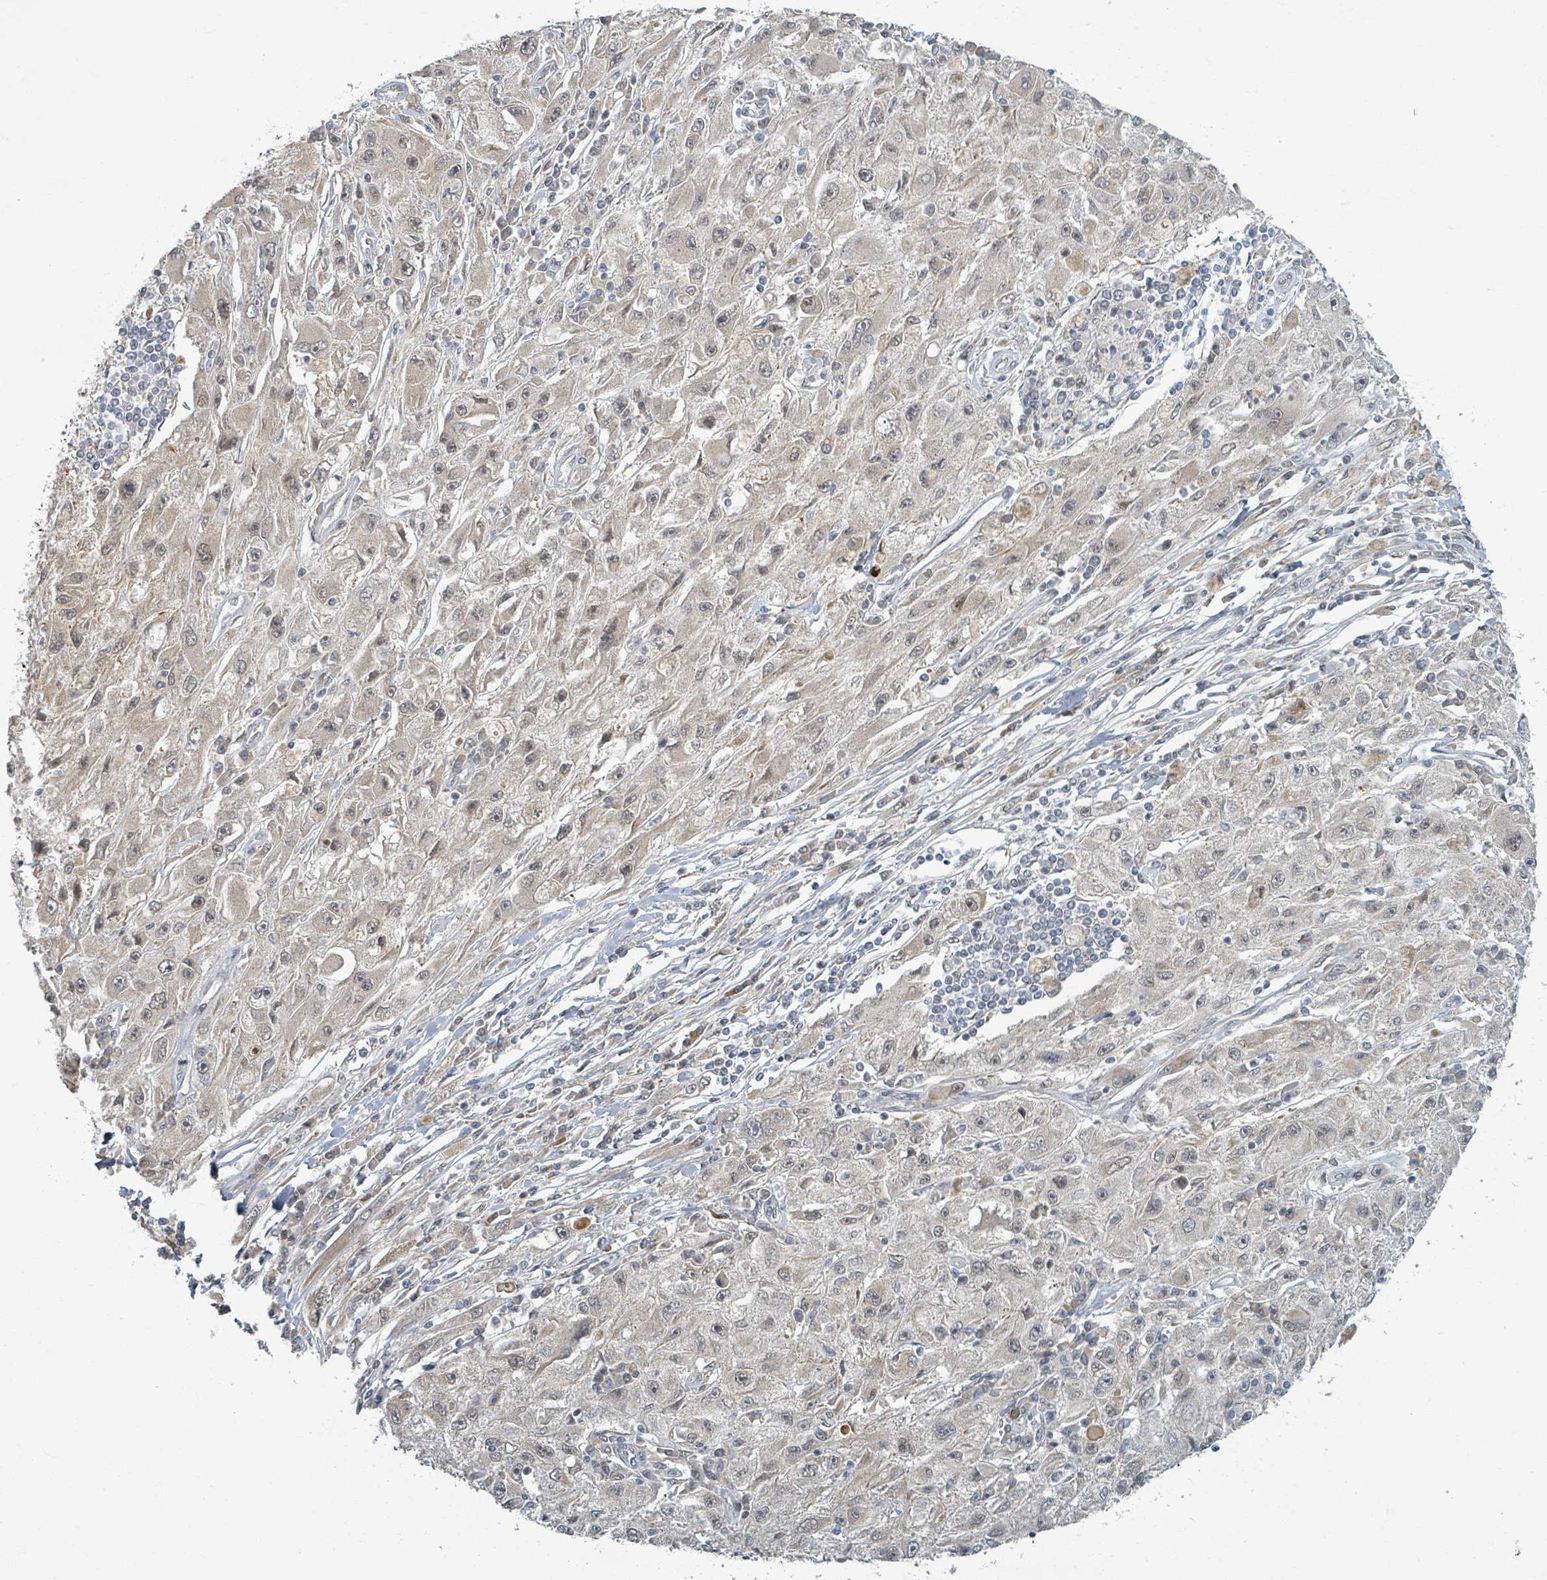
{"staining": {"intensity": "weak", "quantity": "25%-75%", "location": "nuclear"}, "tissue": "melanoma", "cell_type": "Tumor cells", "image_type": "cancer", "snomed": [{"axis": "morphology", "description": "Malignant melanoma, Metastatic site"}, {"axis": "topography", "description": "Skin"}], "caption": "Melanoma tissue demonstrates weak nuclear positivity in approximately 25%-75% of tumor cells, visualized by immunohistochemistry.", "gene": "INTS15", "patient": {"sex": "male", "age": 53}}